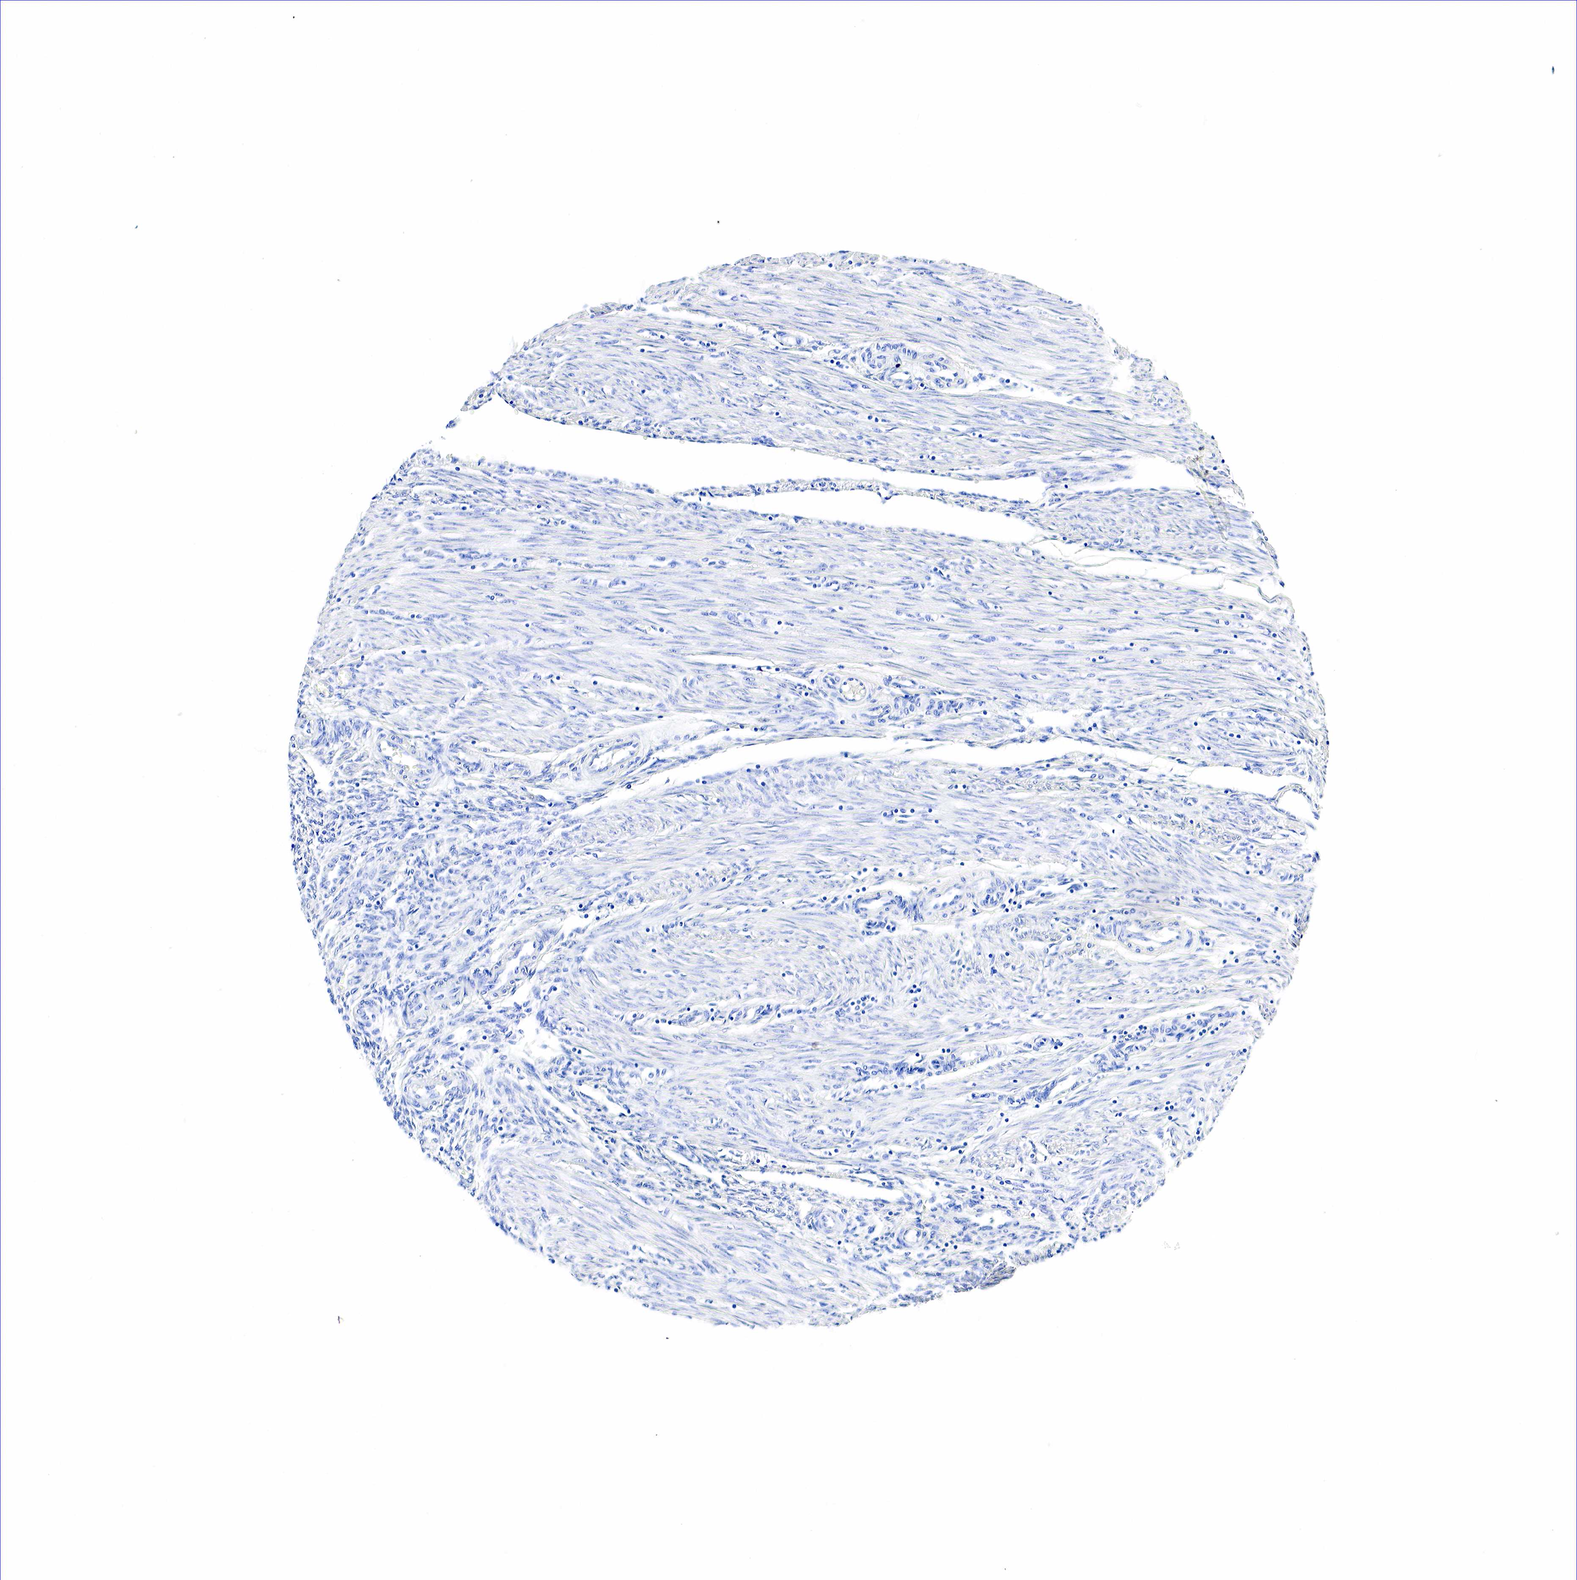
{"staining": {"intensity": "negative", "quantity": "none", "location": "none"}, "tissue": "endometrial cancer", "cell_type": "Tumor cells", "image_type": "cancer", "snomed": [{"axis": "morphology", "description": "Adenocarcinoma, NOS"}, {"axis": "topography", "description": "Endometrium"}], "caption": "The immunohistochemistry (IHC) image has no significant staining in tumor cells of endometrial adenocarcinoma tissue.", "gene": "ACP3", "patient": {"sex": "female", "age": 51}}